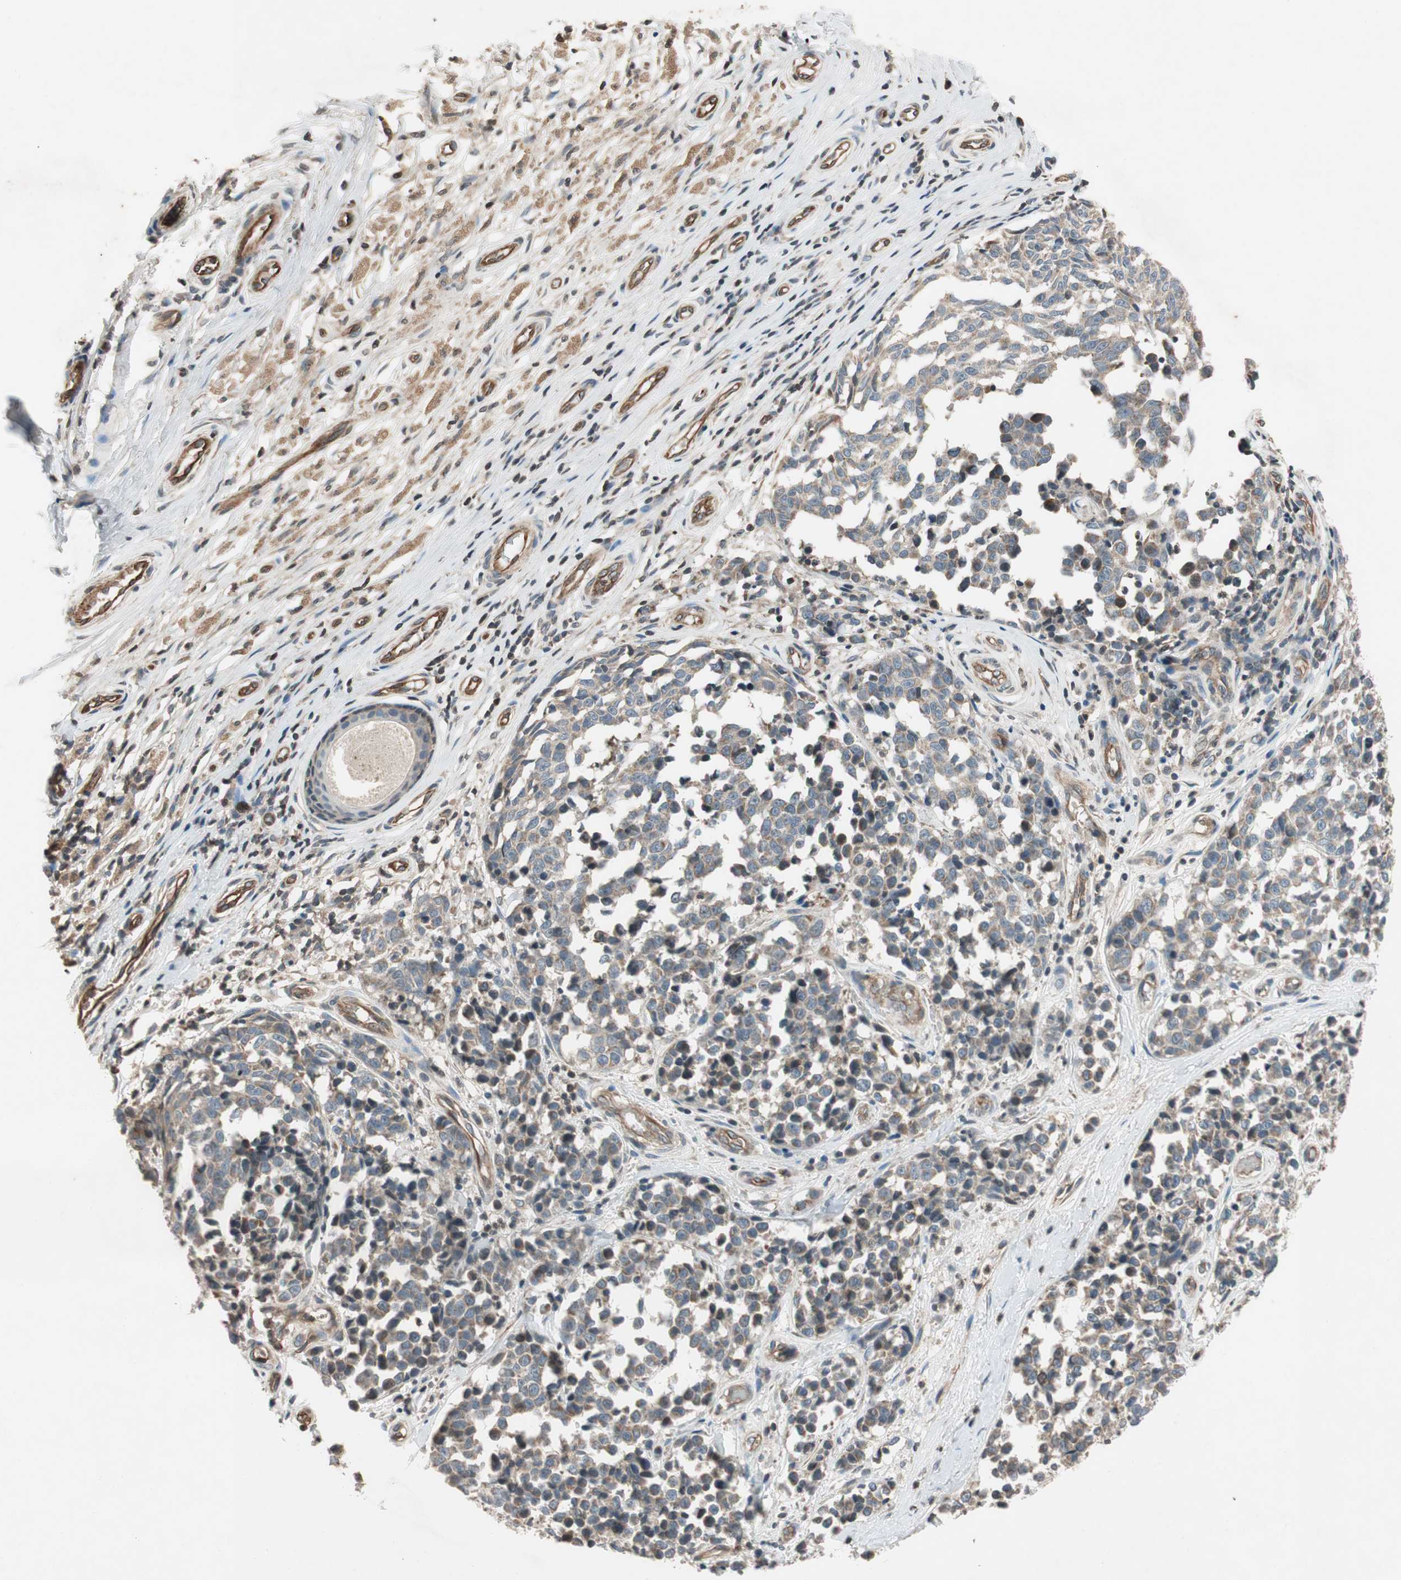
{"staining": {"intensity": "weak", "quantity": ">75%", "location": "cytoplasmic/membranous"}, "tissue": "melanoma", "cell_type": "Tumor cells", "image_type": "cancer", "snomed": [{"axis": "morphology", "description": "Malignant melanoma, NOS"}, {"axis": "topography", "description": "Skin"}], "caption": "Melanoma stained with DAB (3,3'-diaminobenzidine) IHC reveals low levels of weak cytoplasmic/membranous positivity in approximately >75% of tumor cells.", "gene": "GCLM", "patient": {"sex": "female", "age": 64}}